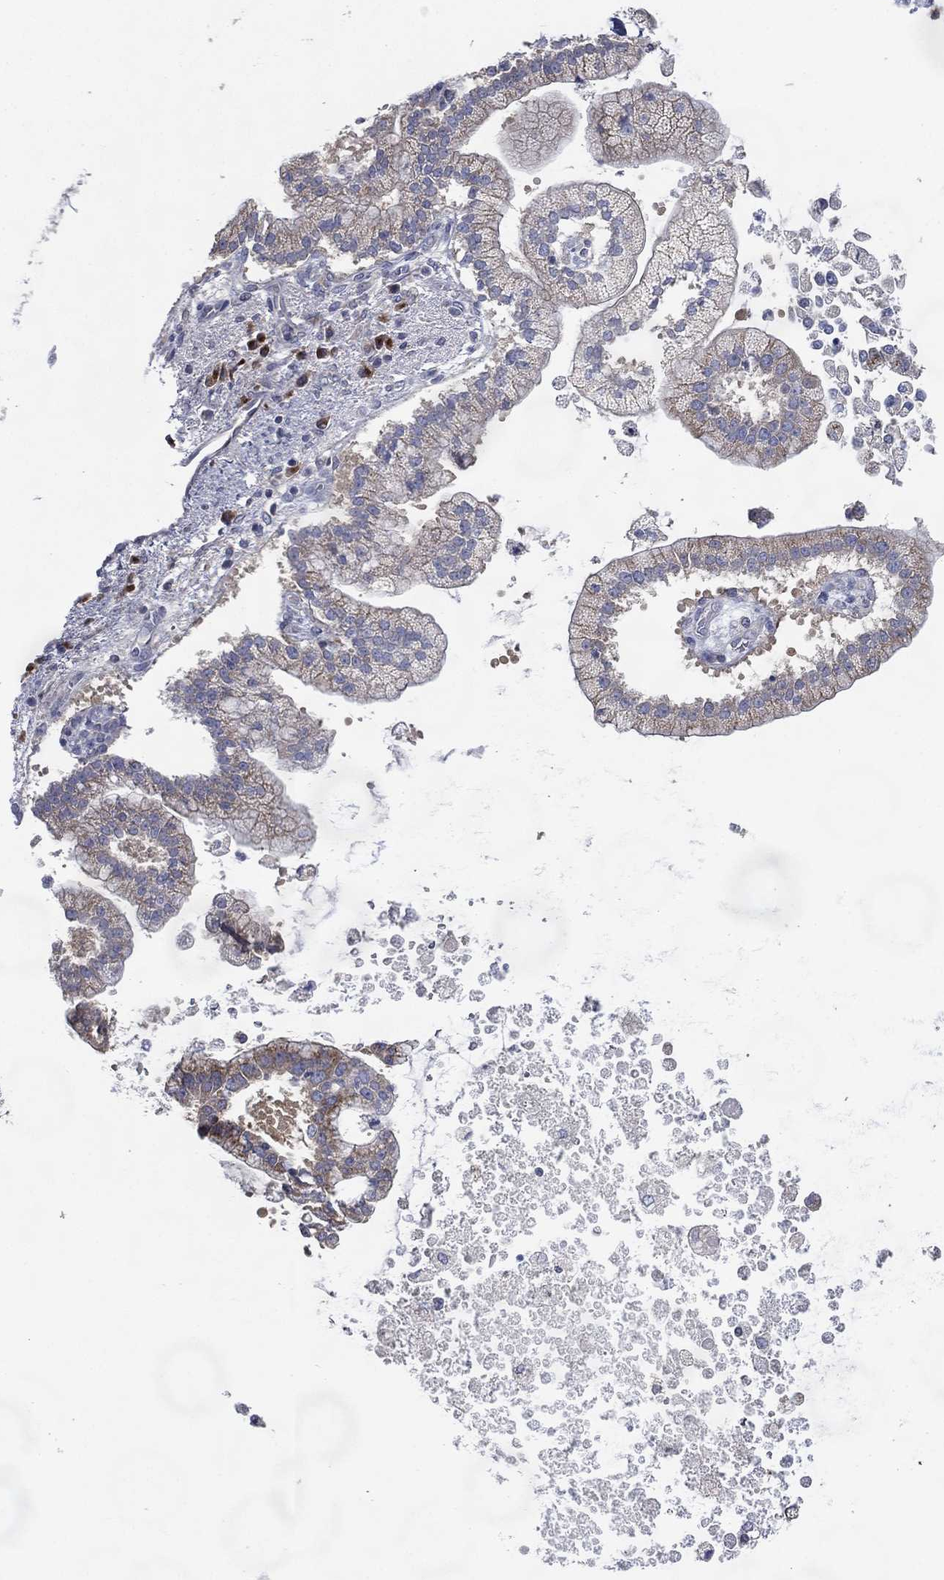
{"staining": {"intensity": "negative", "quantity": "none", "location": "none"}, "tissue": "liver cancer", "cell_type": "Tumor cells", "image_type": "cancer", "snomed": [{"axis": "morphology", "description": "Cholangiocarcinoma"}, {"axis": "topography", "description": "Liver"}], "caption": "A histopathology image of liver cancer stained for a protein exhibits no brown staining in tumor cells.", "gene": "ATP8A2", "patient": {"sex": "male", "age": 50}}